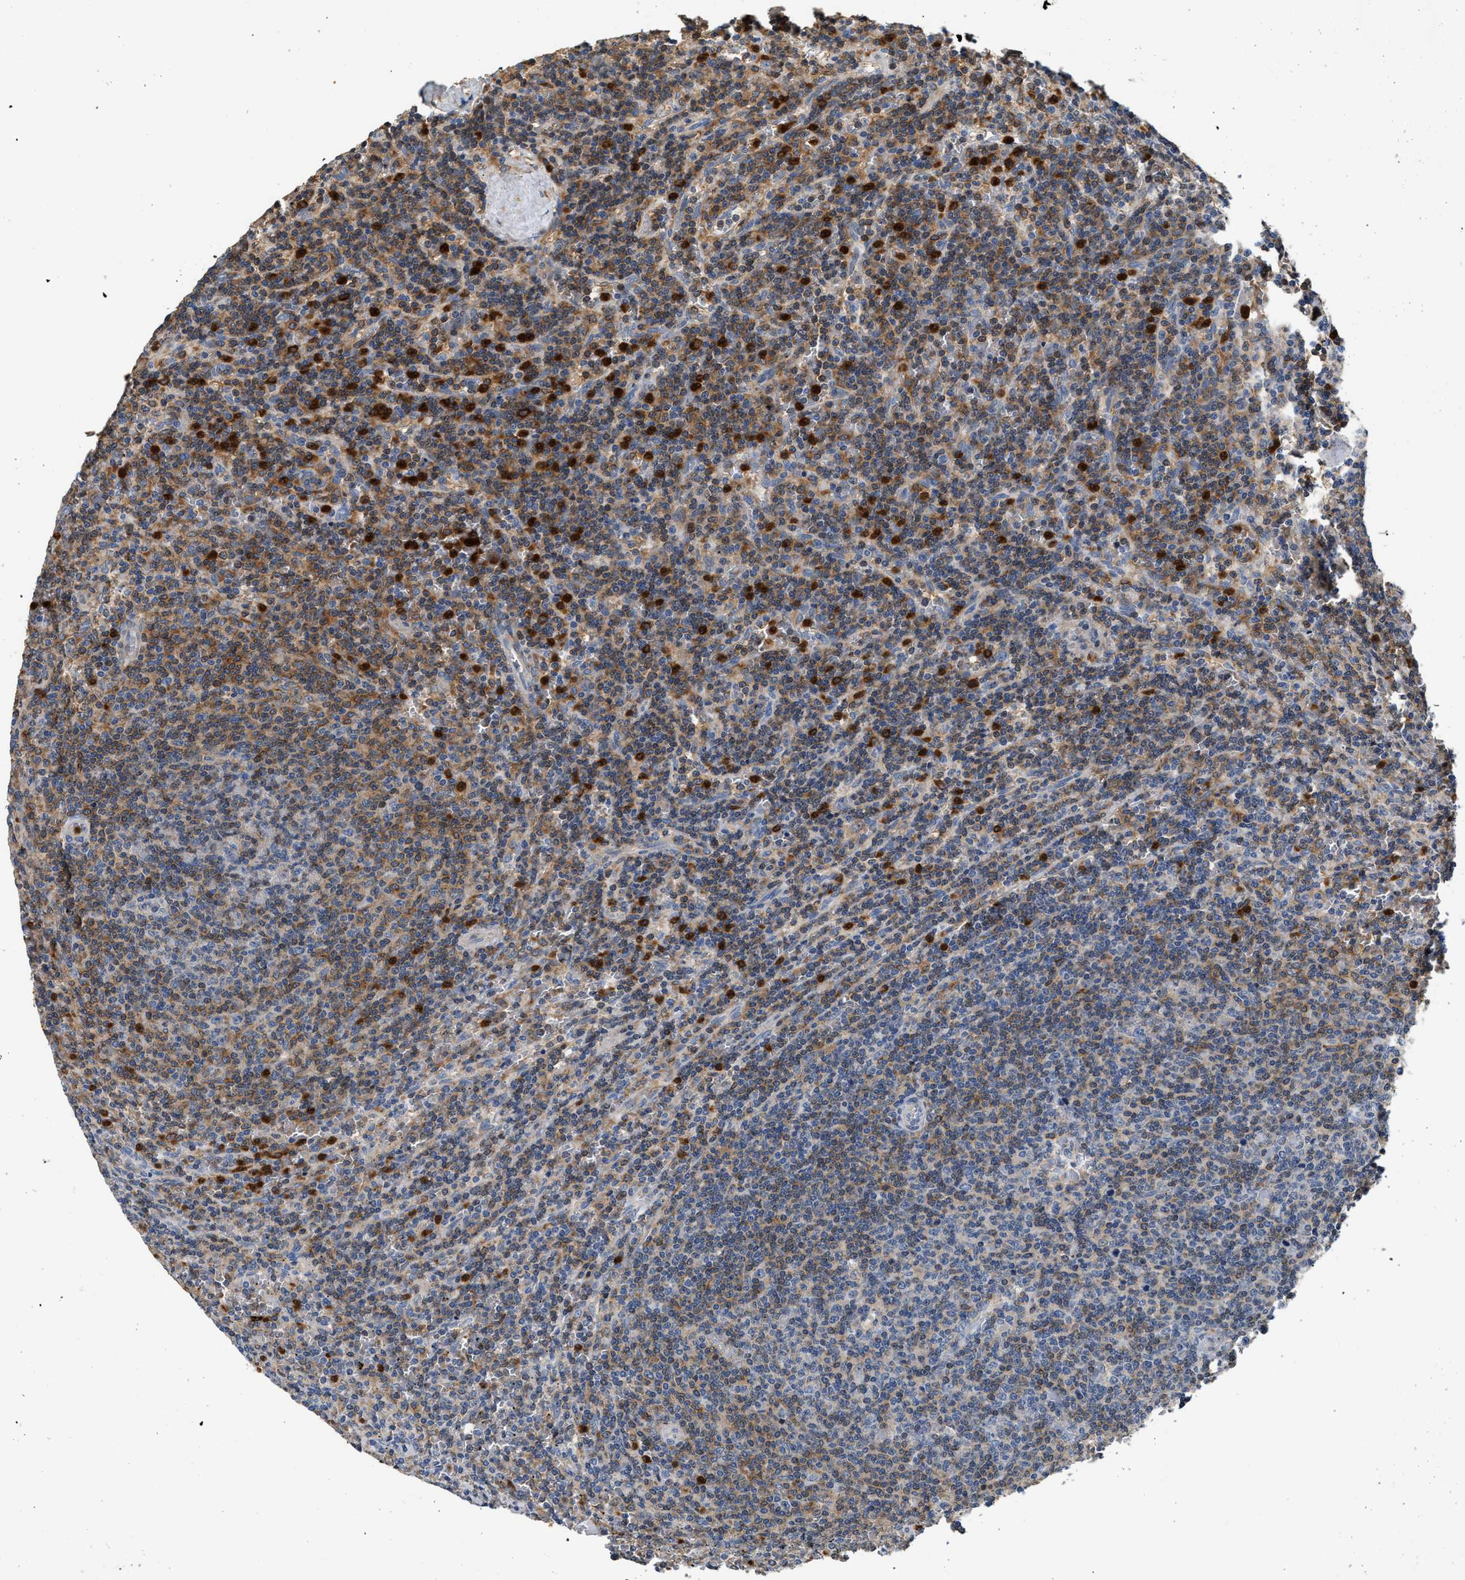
{"staining": {"intensity": "moderate", "quantity": "<25%", "location": "cytoplasmic/membranous"}, "tissue": "lymphoma", "cell_type": "Tumor cells", "image_type": "cancer", "snomed": [{"axis": "morphology", "description": "Malignant lymphoma, non-Hodgkin's type, Low grade"}, {"axis": "topography", "description": "Spleen"}], "caption": "Immunohistochemical staining of human lymphoma displays moderate cytoplasmic/membranous protein positivity in about <25% of tumor cells.", "gene": "RAB31", "patient": {"sex": "female", "age": 50}}